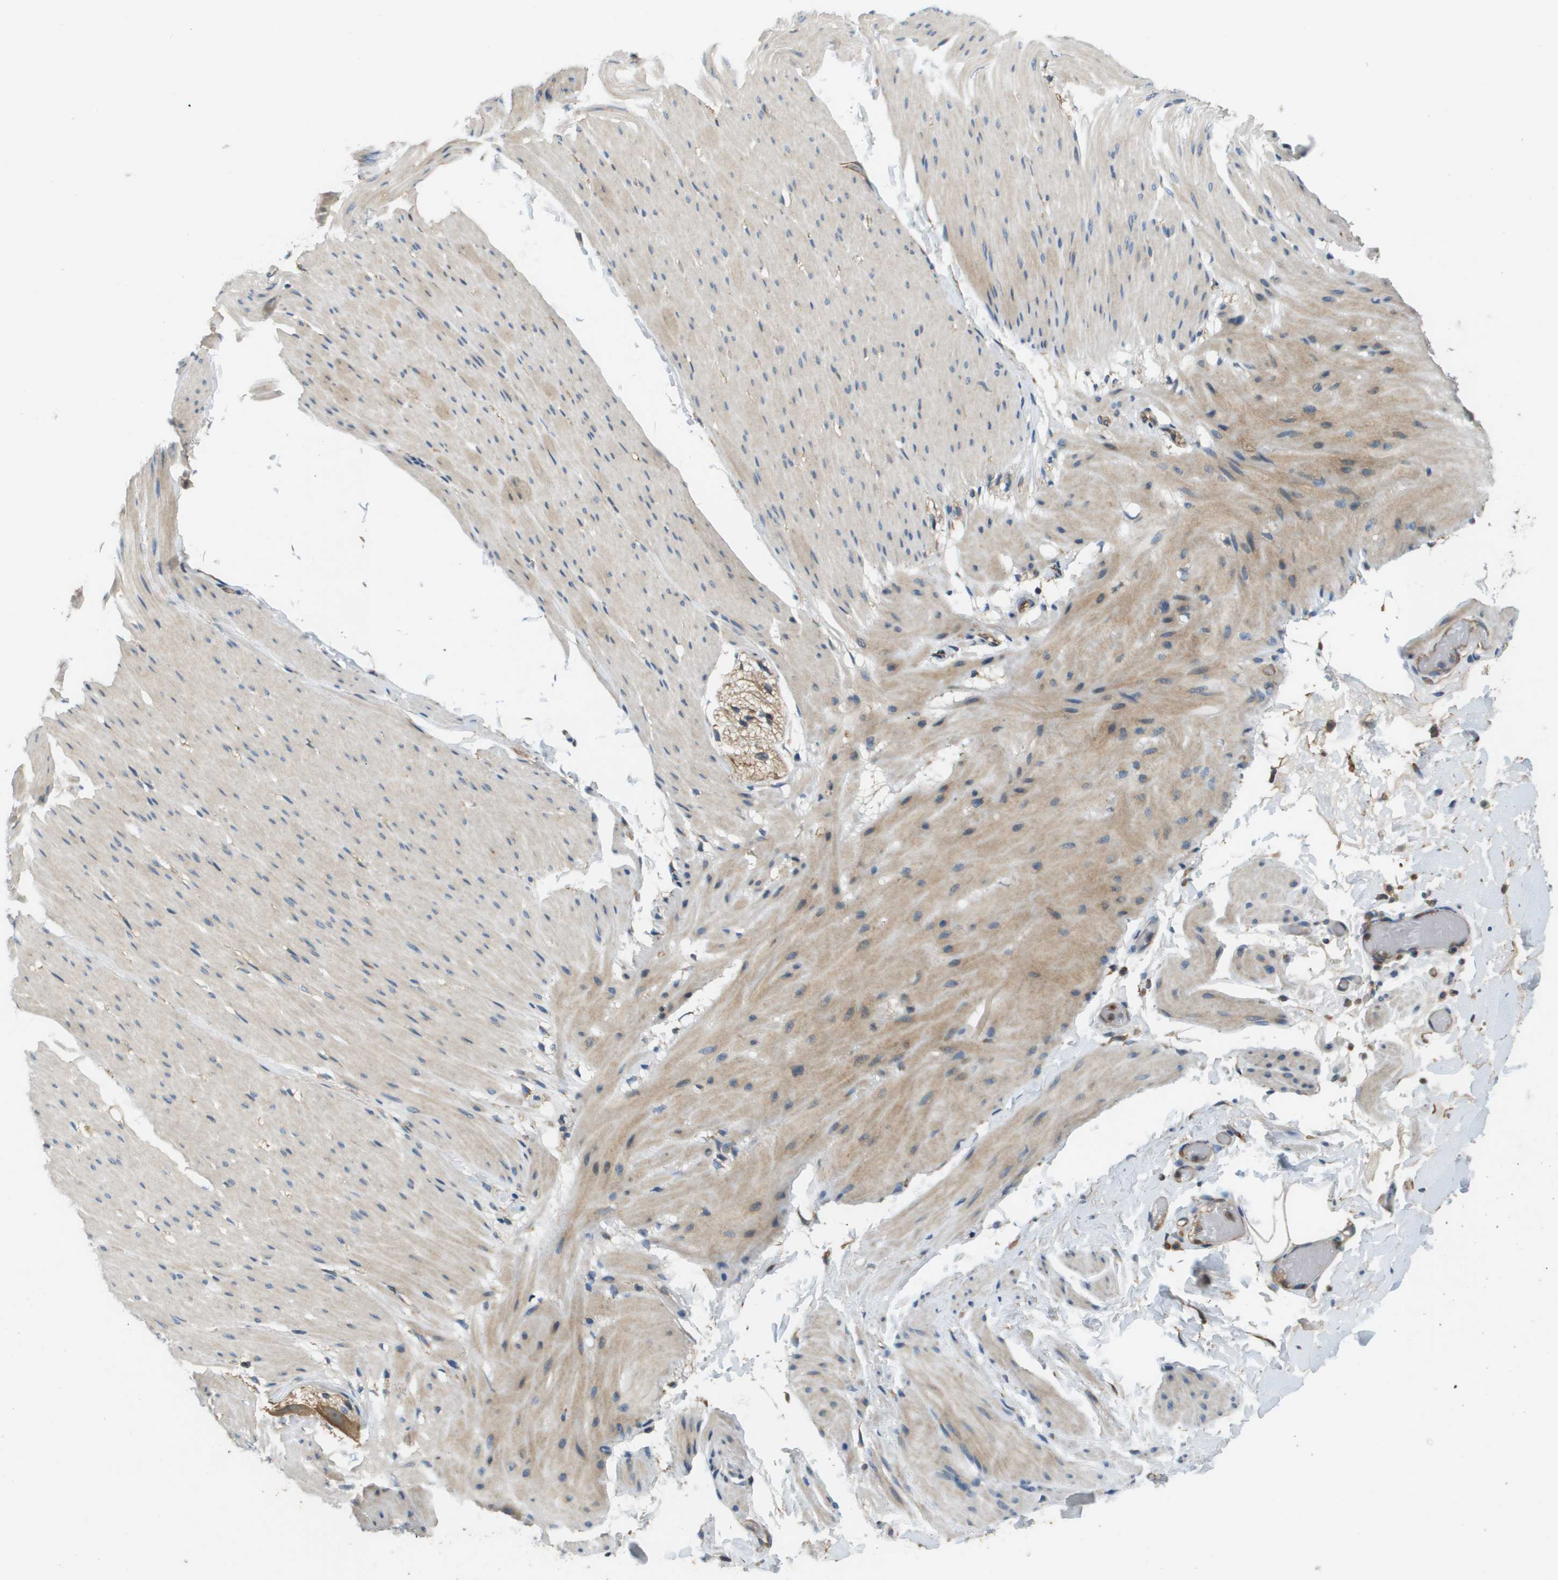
{"staining": {"intensity": "weak", "quantity": "25%-75%", "location": "cytoplasmic/membranous"}, "tissue": "smooth muscle", "cell_type": "Smooth muscle cells", "image_type": "normal", "snomed": [{"axis": "morphology", "description": "Normal tissue, NOS"}, {"axis": "topography", "description": "Smooth muscle"}, {"axis": "topography", "description": "Colon"}], "caption": "Protein staining of normal smooth muscle shows weak cytoplasmic/membranous staining in about 25%-75% of smooth muscle cells.", "gene": "SAMSN1", "patient": {"sex": "male", "age": 67}}